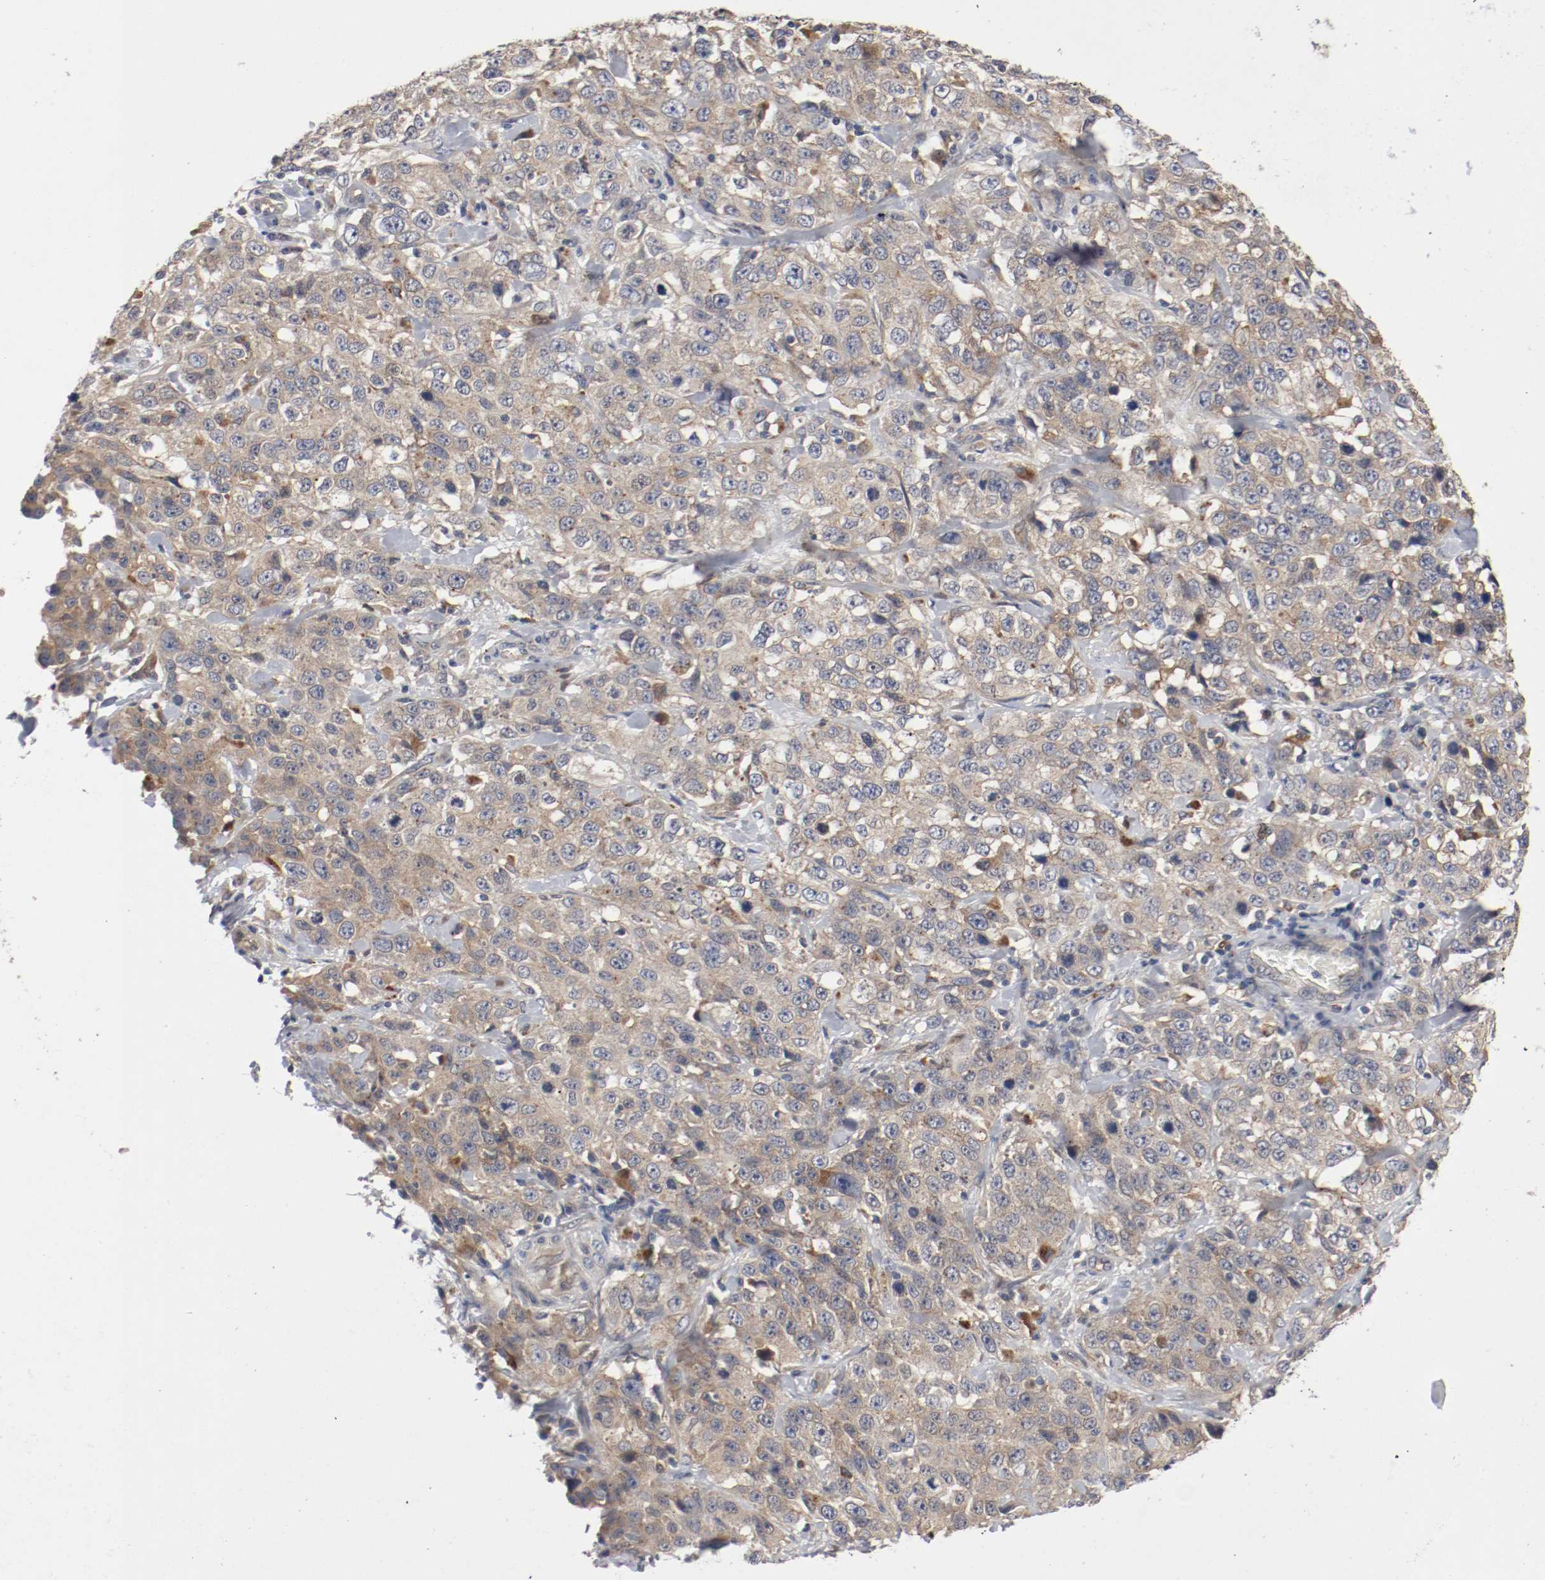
{"staining": {"intensity": "weak", "quantity": "25%-75%", "location": "cytoplasmic/membranous"}, "tissue": "stomach cancer", "cell_type": "Tumor cells", "image_type": "cancer", "snomed": [{"axis": "morphology", "description": "Normal tissue, NOS"}, {"axis": "morphology", "description": "Adenocarcinoma, NOS"}, {"axis": "topography", "description": "Stomach"}], "caption": "Human stomach cancer (adenocarcinoma) stained with a brown dye demonstrates weak cytoplasmic/membranous positive staining in about 25%-75% of tumor cells.", "gene": "REN", "patient": {"sex": "male", "age": 48}}